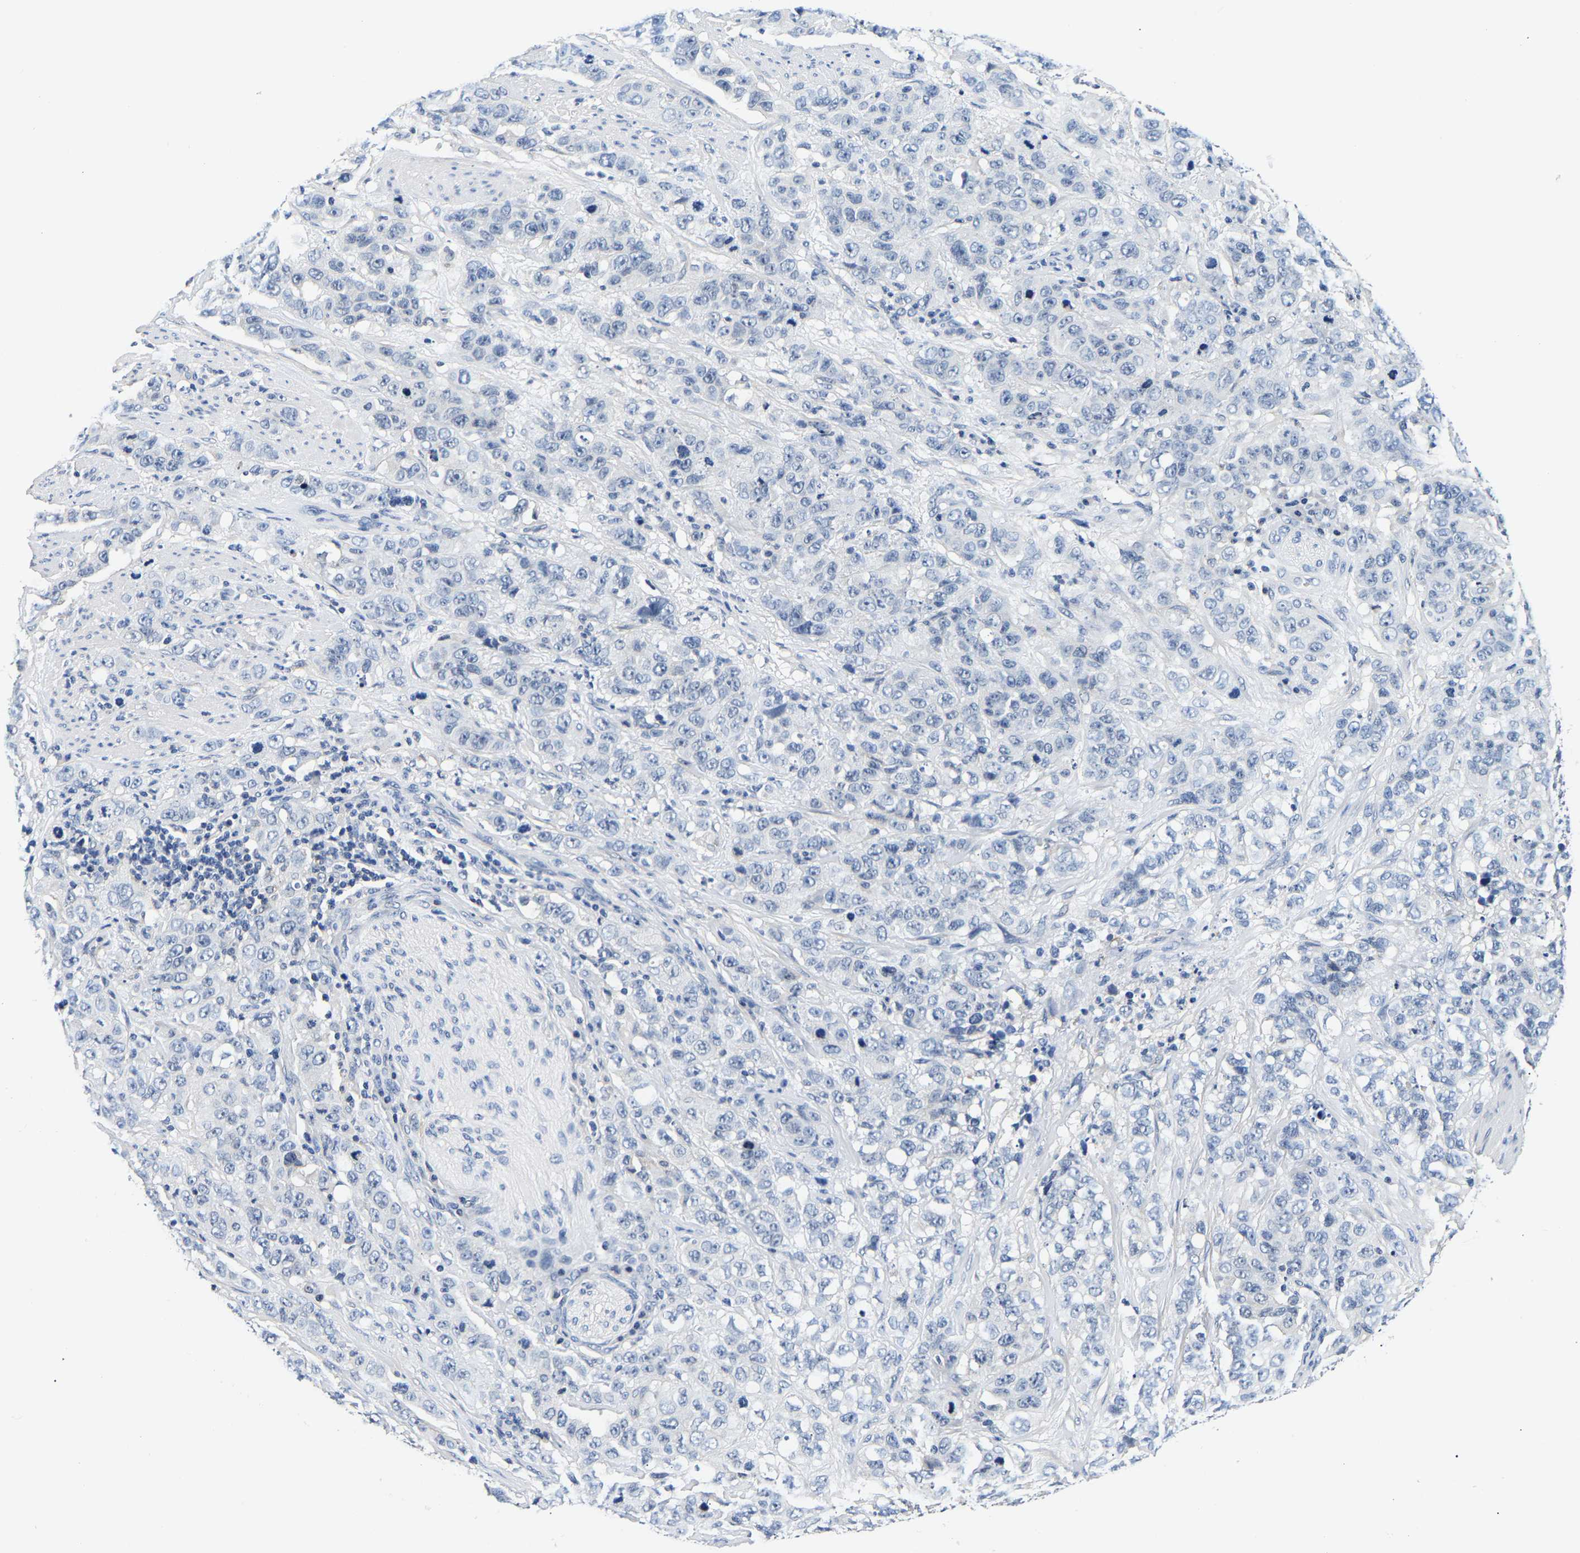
{"staining": {"intensity": "negative", "quantity": "none", "location": "none"}, "tissue": "stomach cancer", "cell_type": "Tumor cells", "image_type": "cancer", "snomed": [{"axis": "morphology", "description": "Adenocarcinoma, NOS"}, {"axis": "topography", "description": "Stomach"}], "caption": "DAB immunohistochemical staining of human stomach cancer exhibits no significant expression in tumor cells. Brightfield microscopy of immunohistochemistry (IHC) stained with DAB (brown) and hematoxylin (blue), captured at high magnification.", "gene": "UCHL3", "patient": {"sex": "male", "age": 48}}